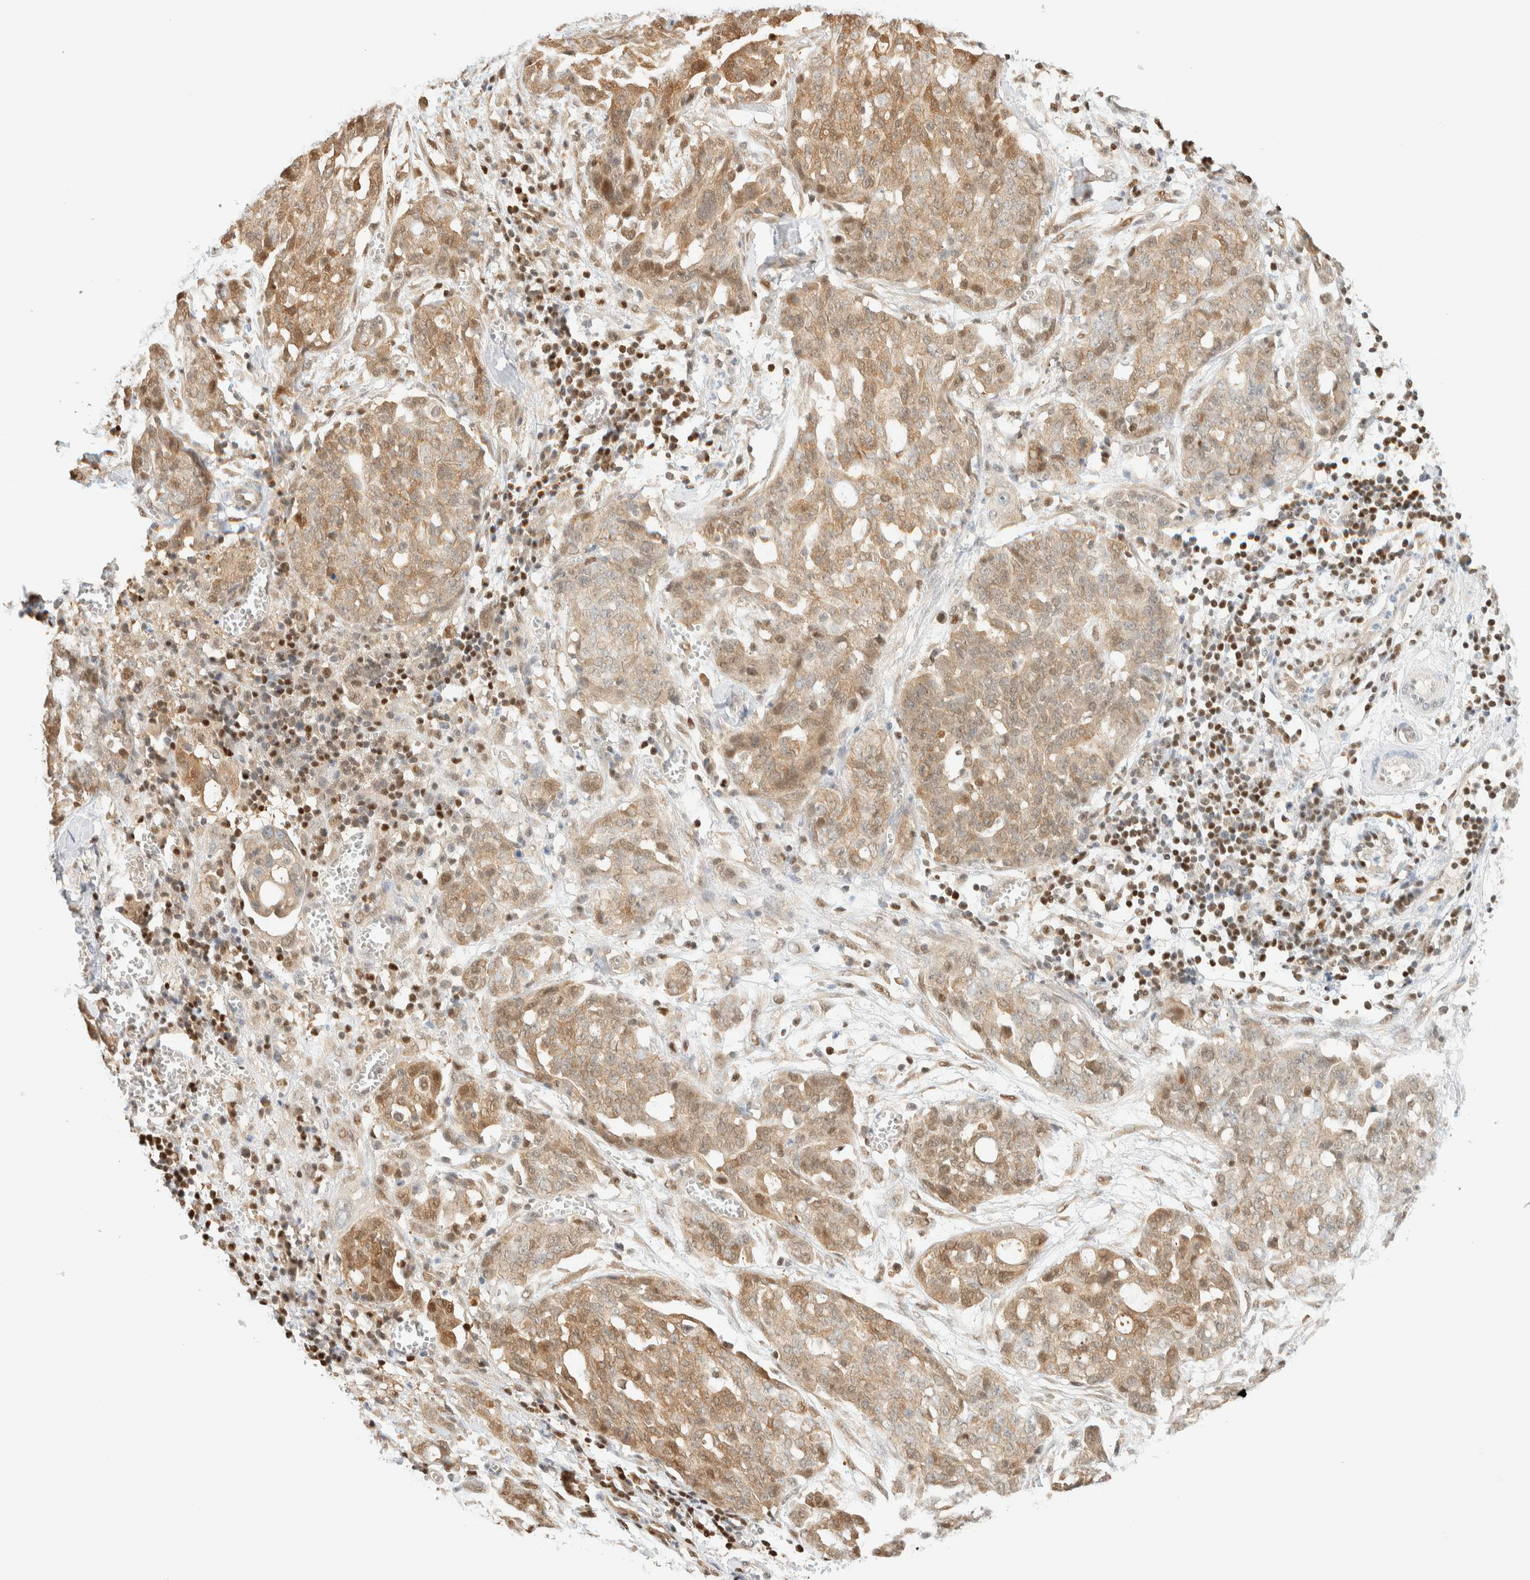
{"staining": {"intensity": "moderate", "quantity": ">75%", "location": "cytoplasmic/membranous,nuclear"}, "tissue": "ovarian cancer", "cell_type": "Tumor cells", "image_type": "cancer", "snomed": [{"axis": "morphology", "description": "Cystadenocarcinoma, serous, NOS"}, {"axis": "topography", "description": "Soft tissue"}, {"axis": "topography", "description": "Ovary"}], "caption": "IHC (DAB (3,3'-diaminobenzidine)) staining of human serous cystadenocarcinoma (ovarian) exhibits moderate cytoplasmic/membranous and nuclear protein staining in about >75% of tumor cells.", "gene": "ZBTB37", "patient": {"sex": "female", "age": 57}}